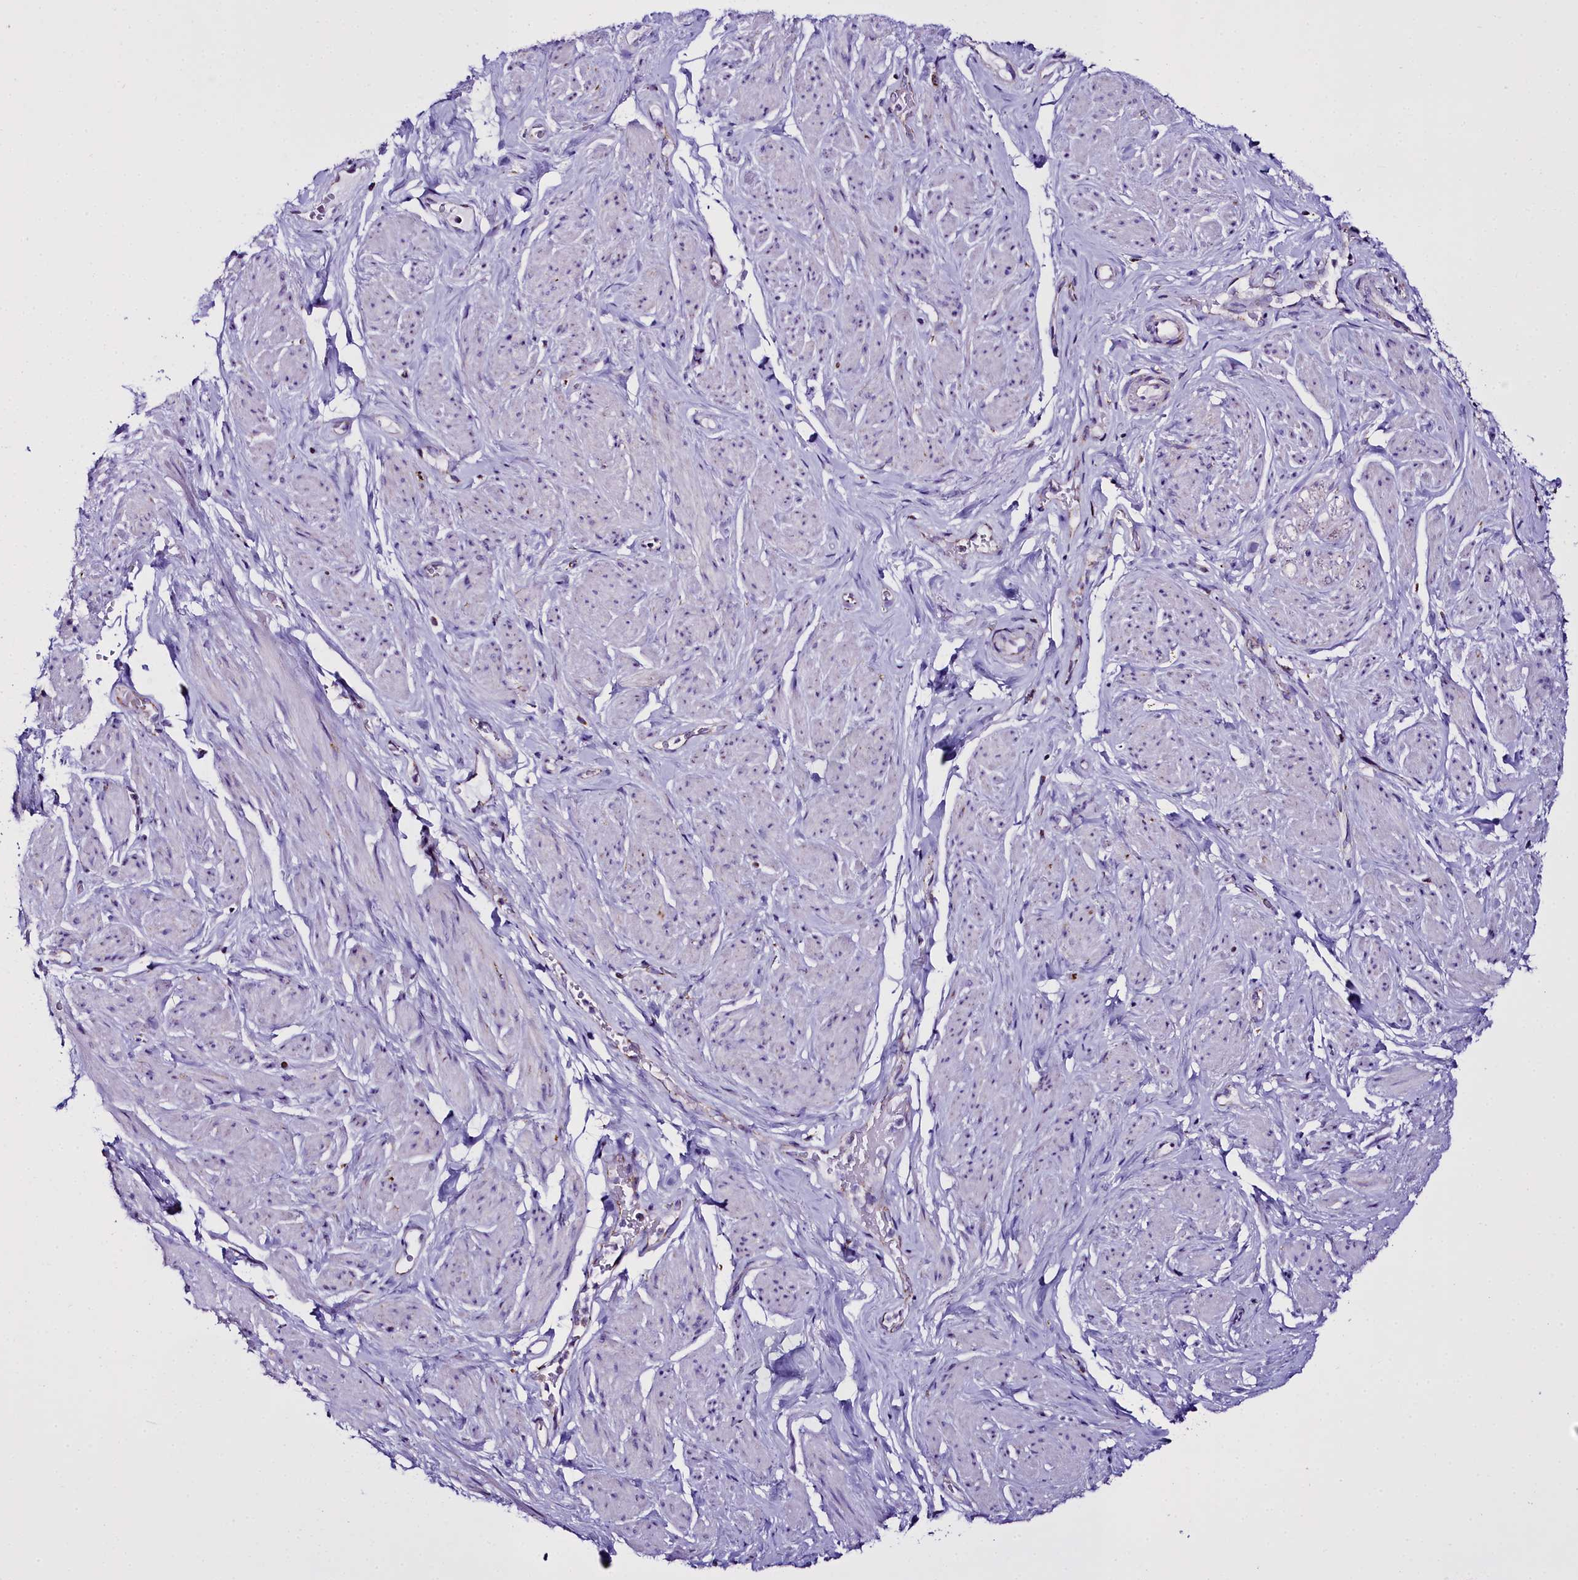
{"staining": {"intensity": "negative", "quantity": "none", "location": "none"}, "tissue": "smooth muscle", "cell_type": "Smooth muscle cells", "image_type": "normal", "snomed": [{"axis": "morphology", "description": "Normal tissue, NOS"}, {"axis": "topography", "description": "Smooth muscle"}, {"axis": "topography", "description": "Peripheral nerve tissue"}], "caption": "The image shows no significant positivity in smooth muscle cells of smooth muscle.", "gene": "WDFY3", "patient": {"sex": "male", "age": 69}}